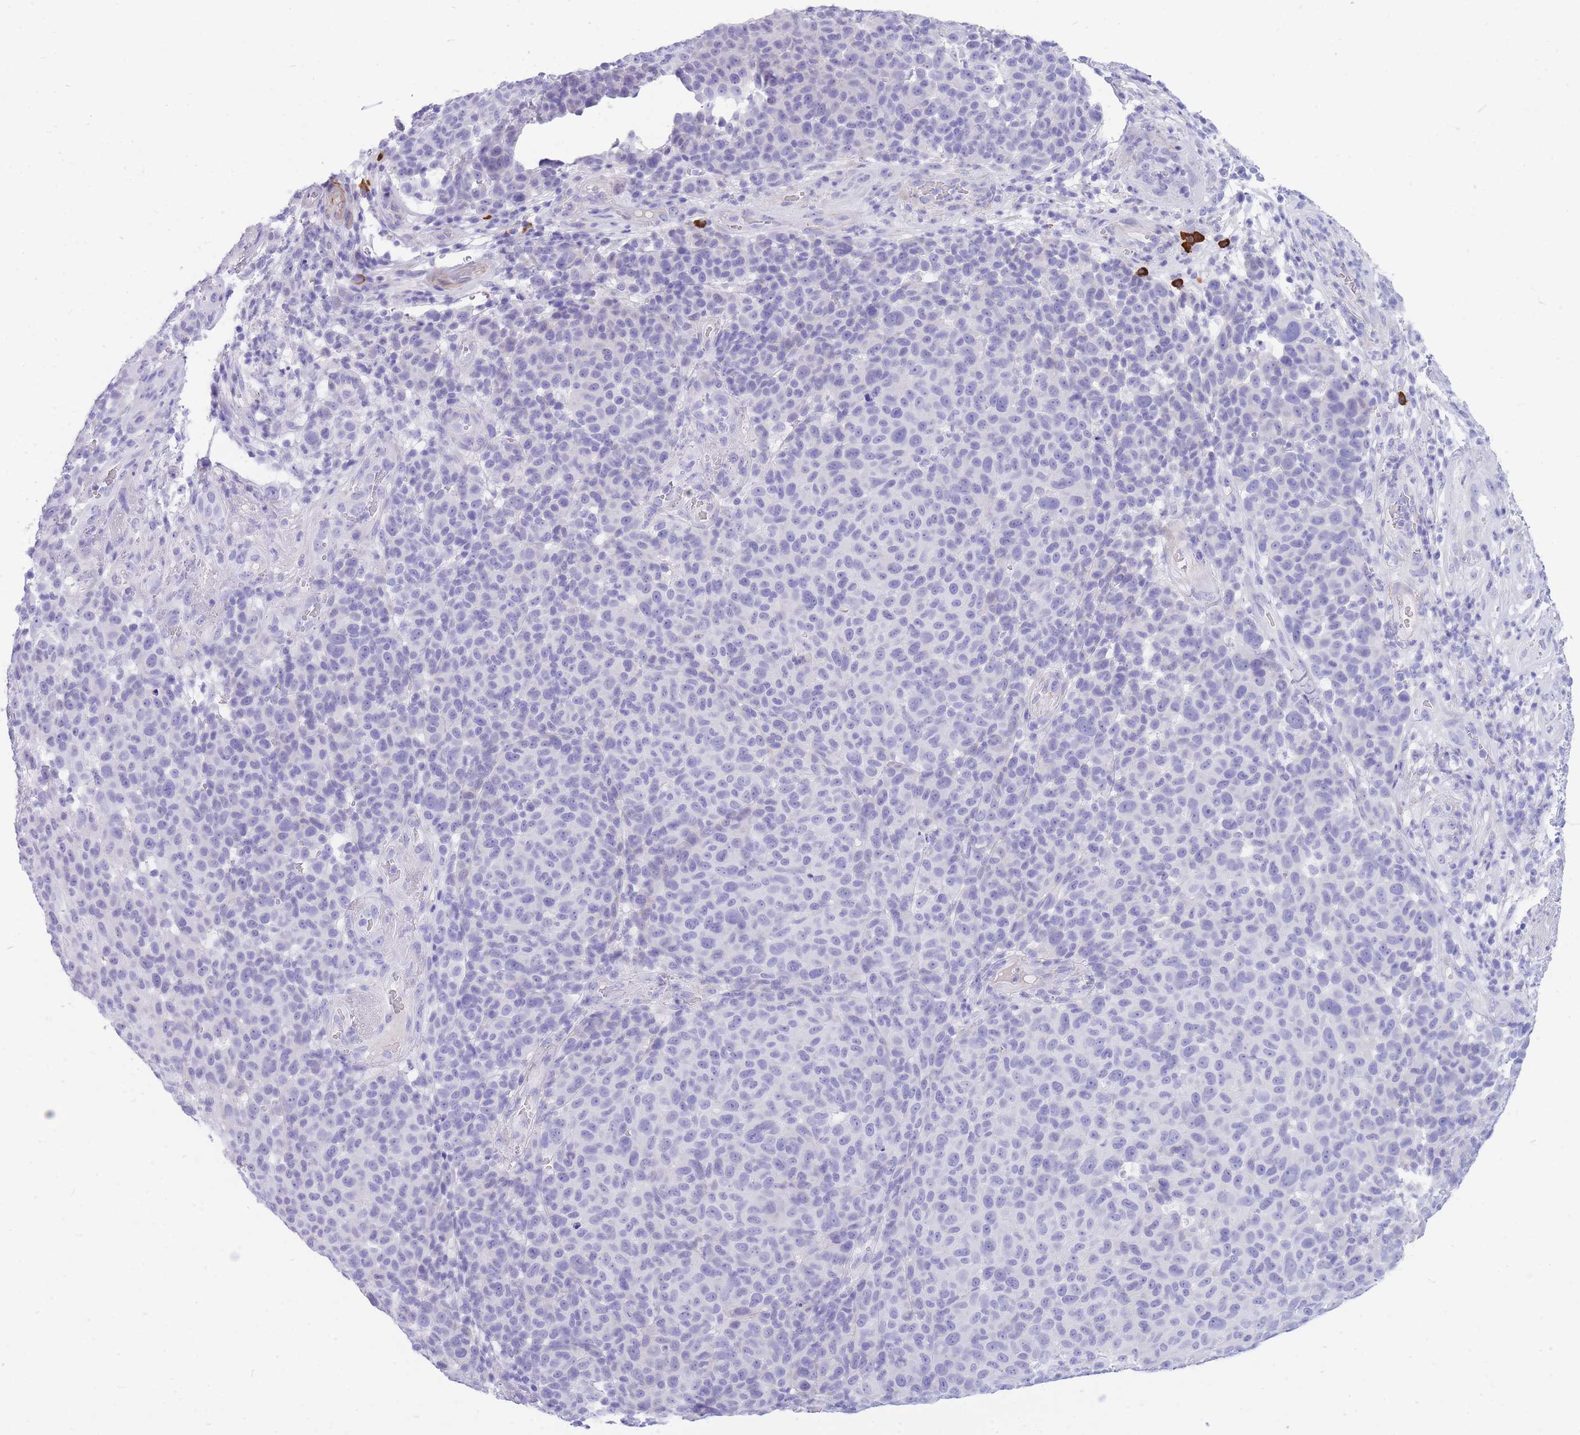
{"staining": {"intensity": "negative", "quantity": "none", "location": "none"}, "tissue": "melanoma", "cell_type": "Tumor cells", "image_type": "cancer", "snomed": [{"axis": "morphology", "description": "Malignant melanoma, NOS"}, {"axis": "topography", "description": "Skin"}], "caption": "An image of malignant melanoma stained for a protein reveals no brown staining in tumor cells.", "gene": "ZFP62", "patient": {"sex": "male", "age": 49}}